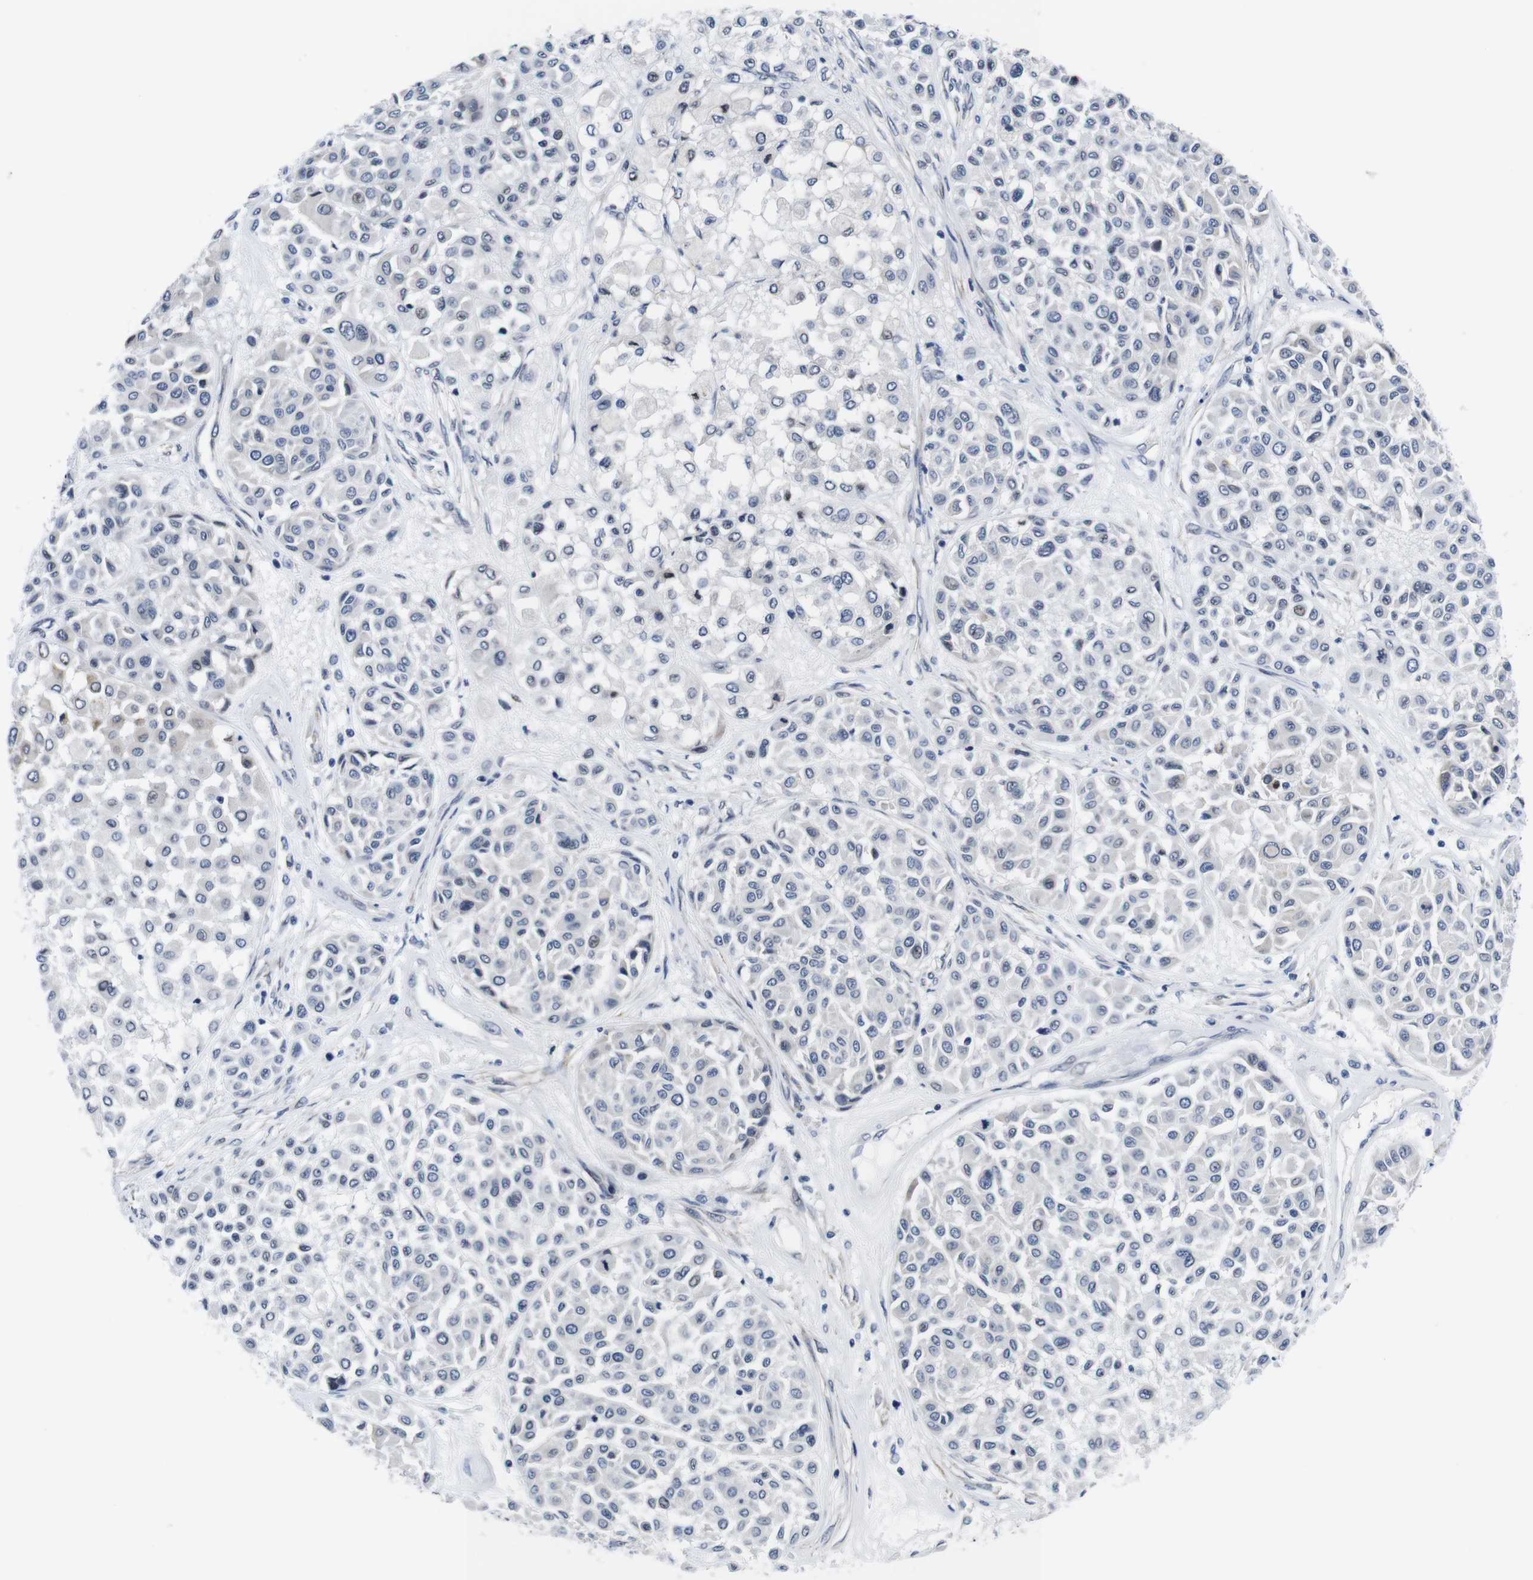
{"staining": {"intensity": "negative", "quantity": "none", "location": "none"}, "tissue": "melanoma", "cell_type": "Tumor cells", "image_type": "cancer", "snomed": [{"axis": "morphology", "description": "Malignant melanoma, Metastatic site"}, {"axis": "topography", "description": "Soft tissue"}], "caption": "A high-resolution micrograph shows IHC staining of malignant melanoma (metastatic site), which demonstrates no significant expression in tumor cells.", "gene": "SOCS3", "patient": {"sex": "male", "age": 41}}